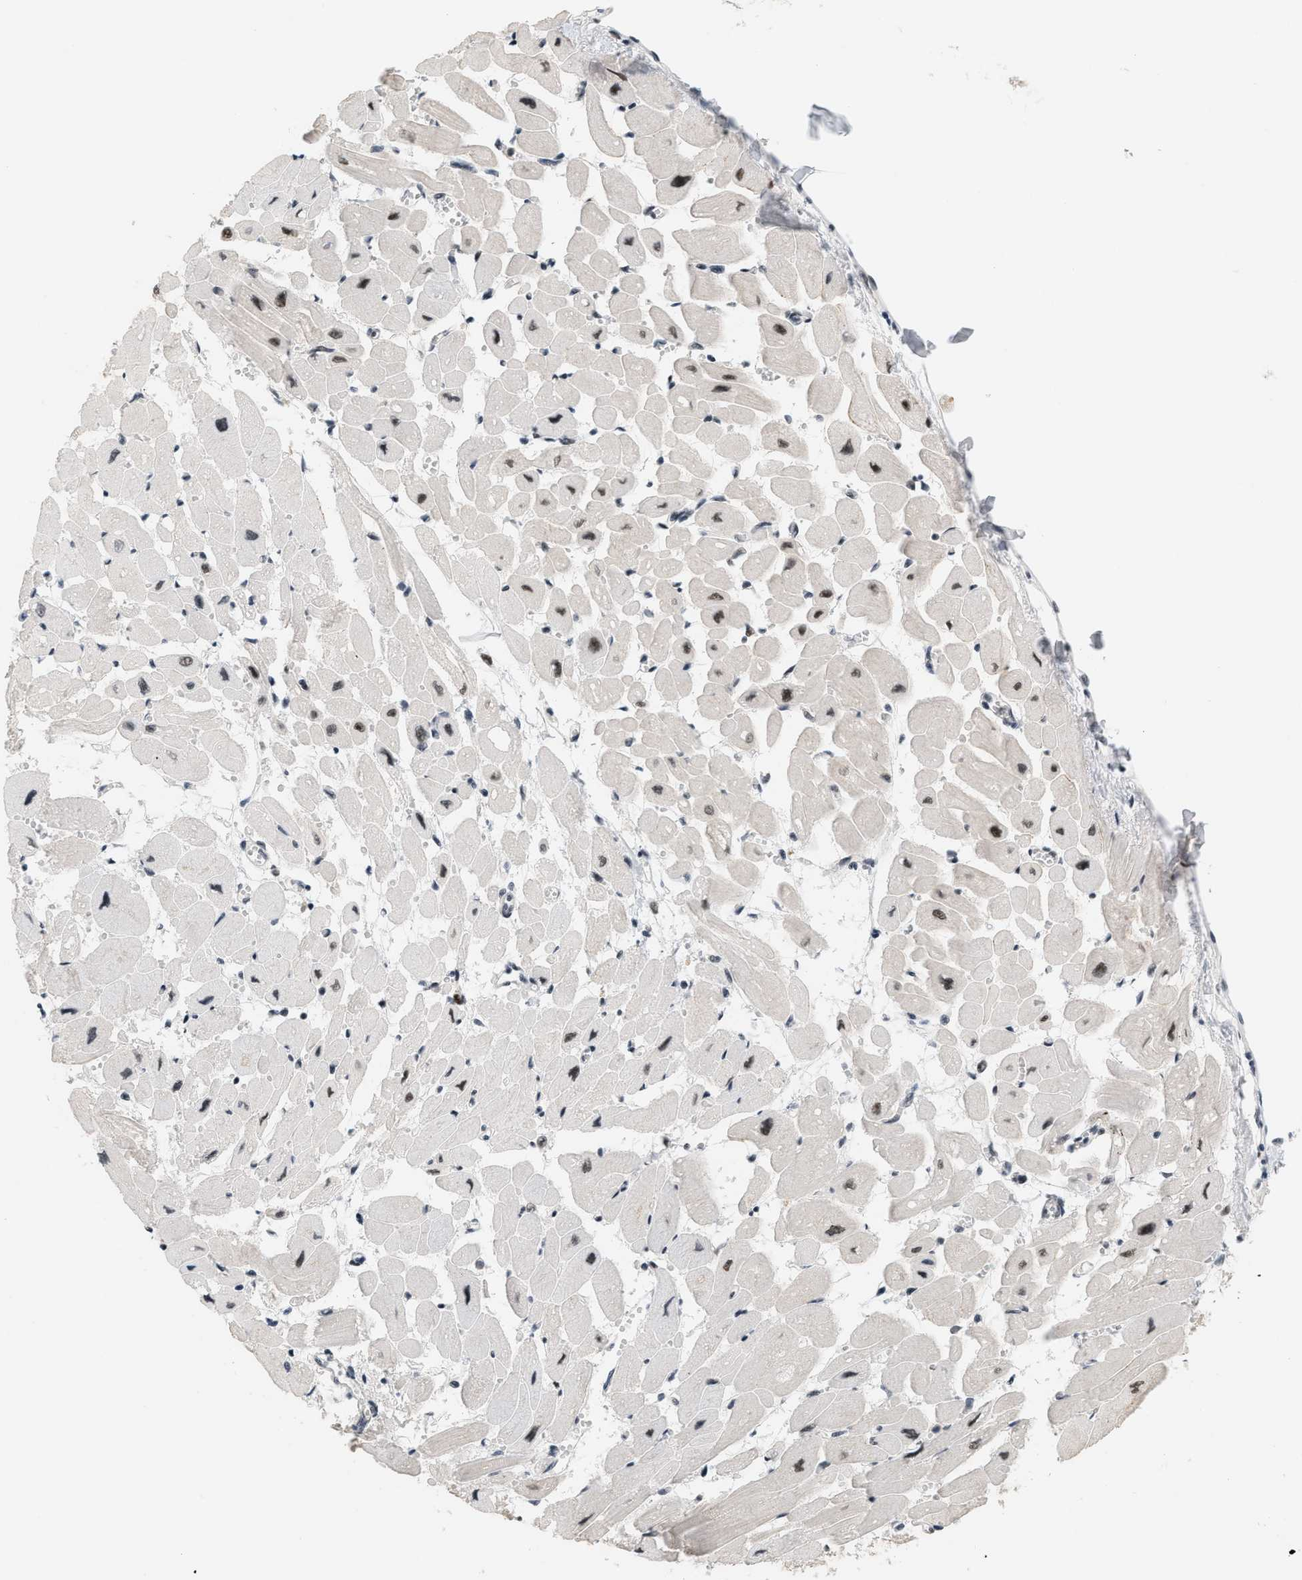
{"staining": {"intensity": "strong", "quantity": "25%-75%", "location": "nuclear"}, "tissue": "heart muscle", "cell_type": "Cardiomyocytes", "image_type": "normal", "snomed": [{"axis": "morphology", "description": "Normal tissue, NOS"}, {"axis": "topography", "description": "Heart"}], "caption": "High-magnification brightfield microscopy of normal heart muscle stained with DAB (brown) and counterstained with hematoxylin (blue). cardiomyocytes exhibit strong nuclear expression is identified in approximately25%-75% of cells.", "gene": "SMARCB1", "patient": {"sex": "female", "age": 54}}